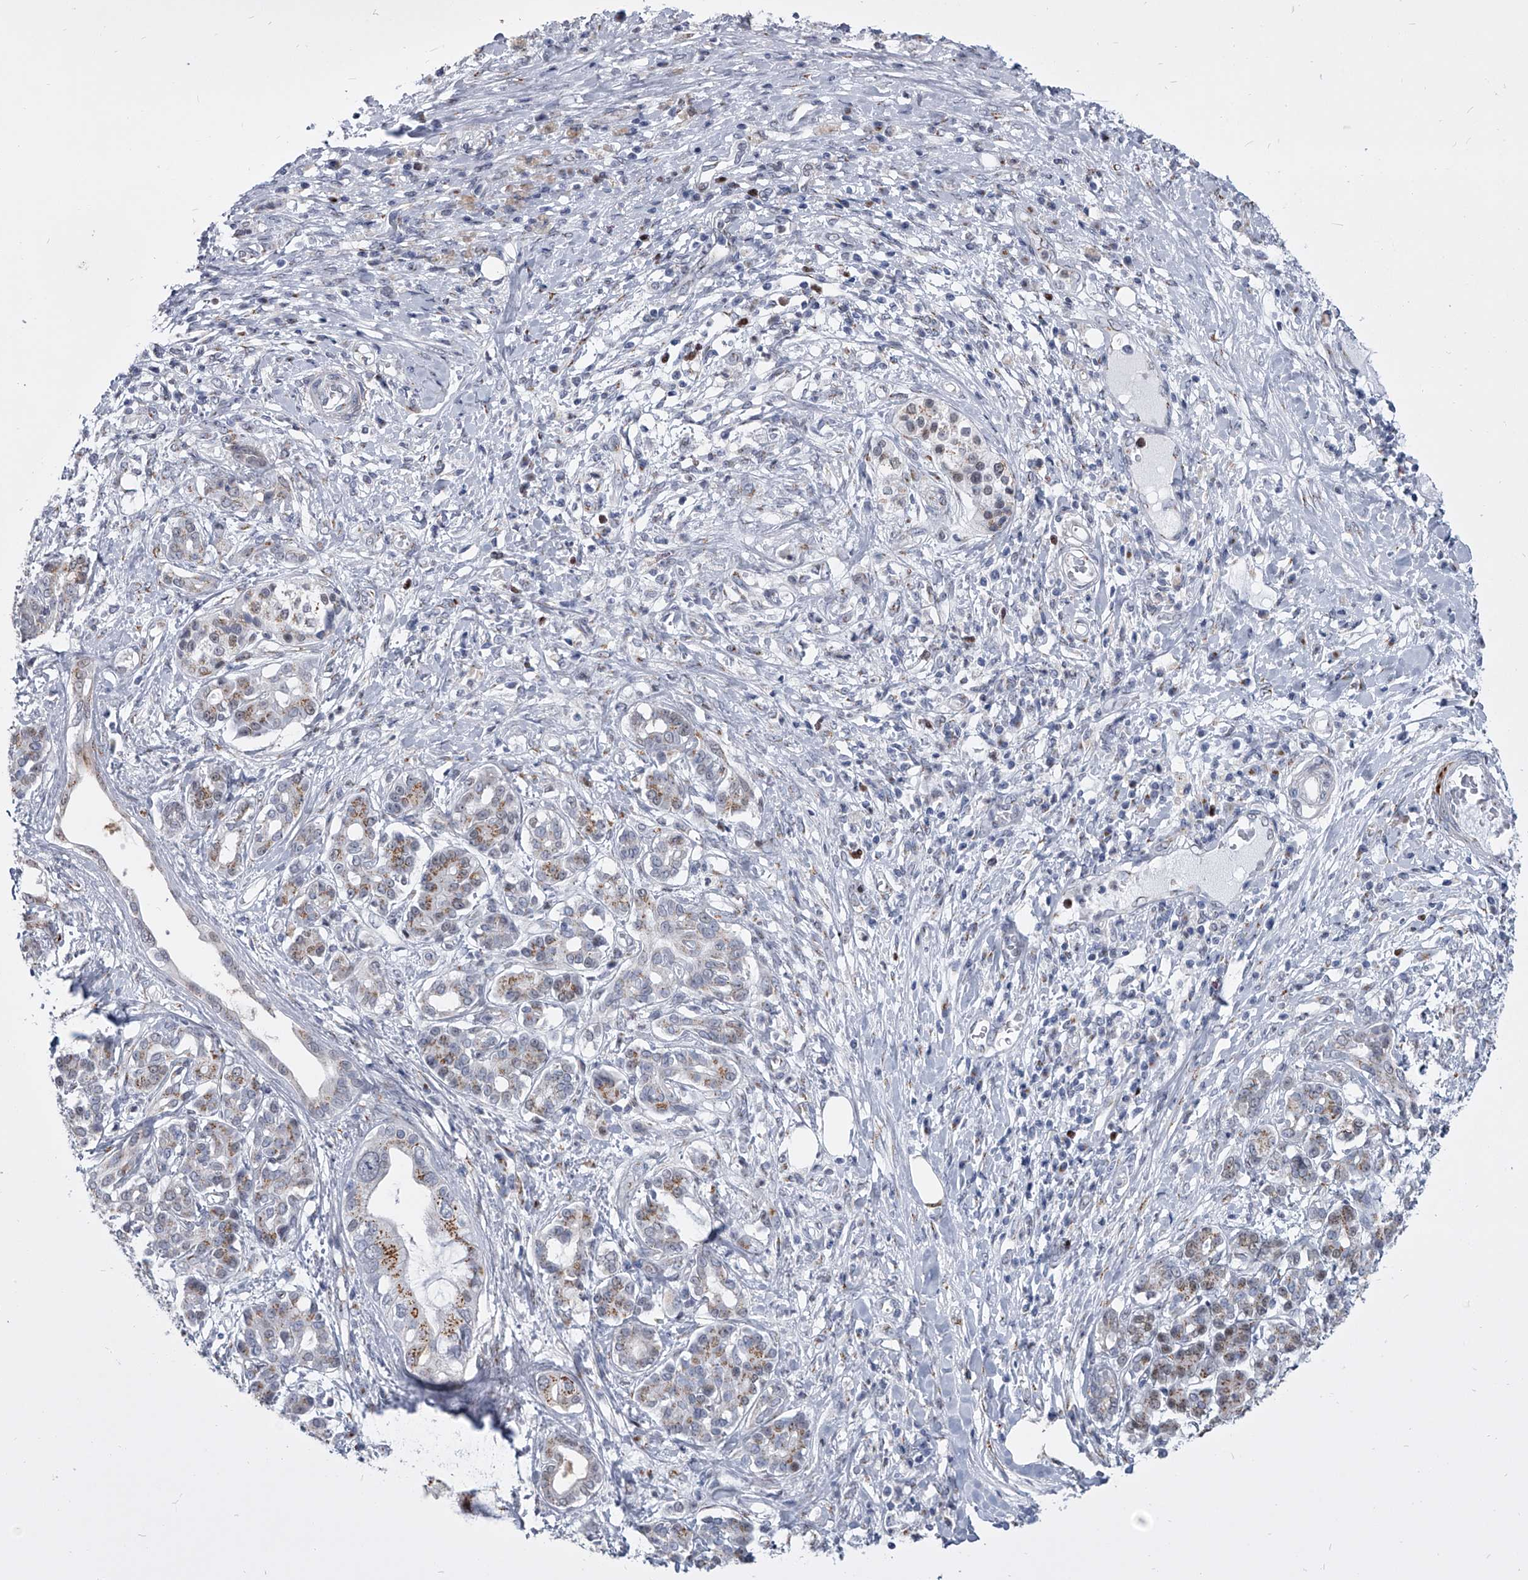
{"staining": {"intensity": "moderate", "quantity": "25%-75%", "location": "cytoplasmic/membranous"}, "tissue": "pancreatic cancer", "cell_type": "Tumor cells", "image_type": "cancer", "snomed": [{"axis": "morphology", "description": "Adenocarcinoma, NOS"}, {"axis": "topography", "description": "Pancreas"}], "caption": "Brown immunohistochemical staining in adenocarcinoma (pancreatic) reveals moderate cytoplasmic/membranous positivity in approximately 25%-75% of tumor cells. (Stains: DAB in brown, nuclei in blue, Microscopy: brightfield microscopy at high magnification).", "gene": "EVA1C", "patient": {"sex": "female", "age": 56}}